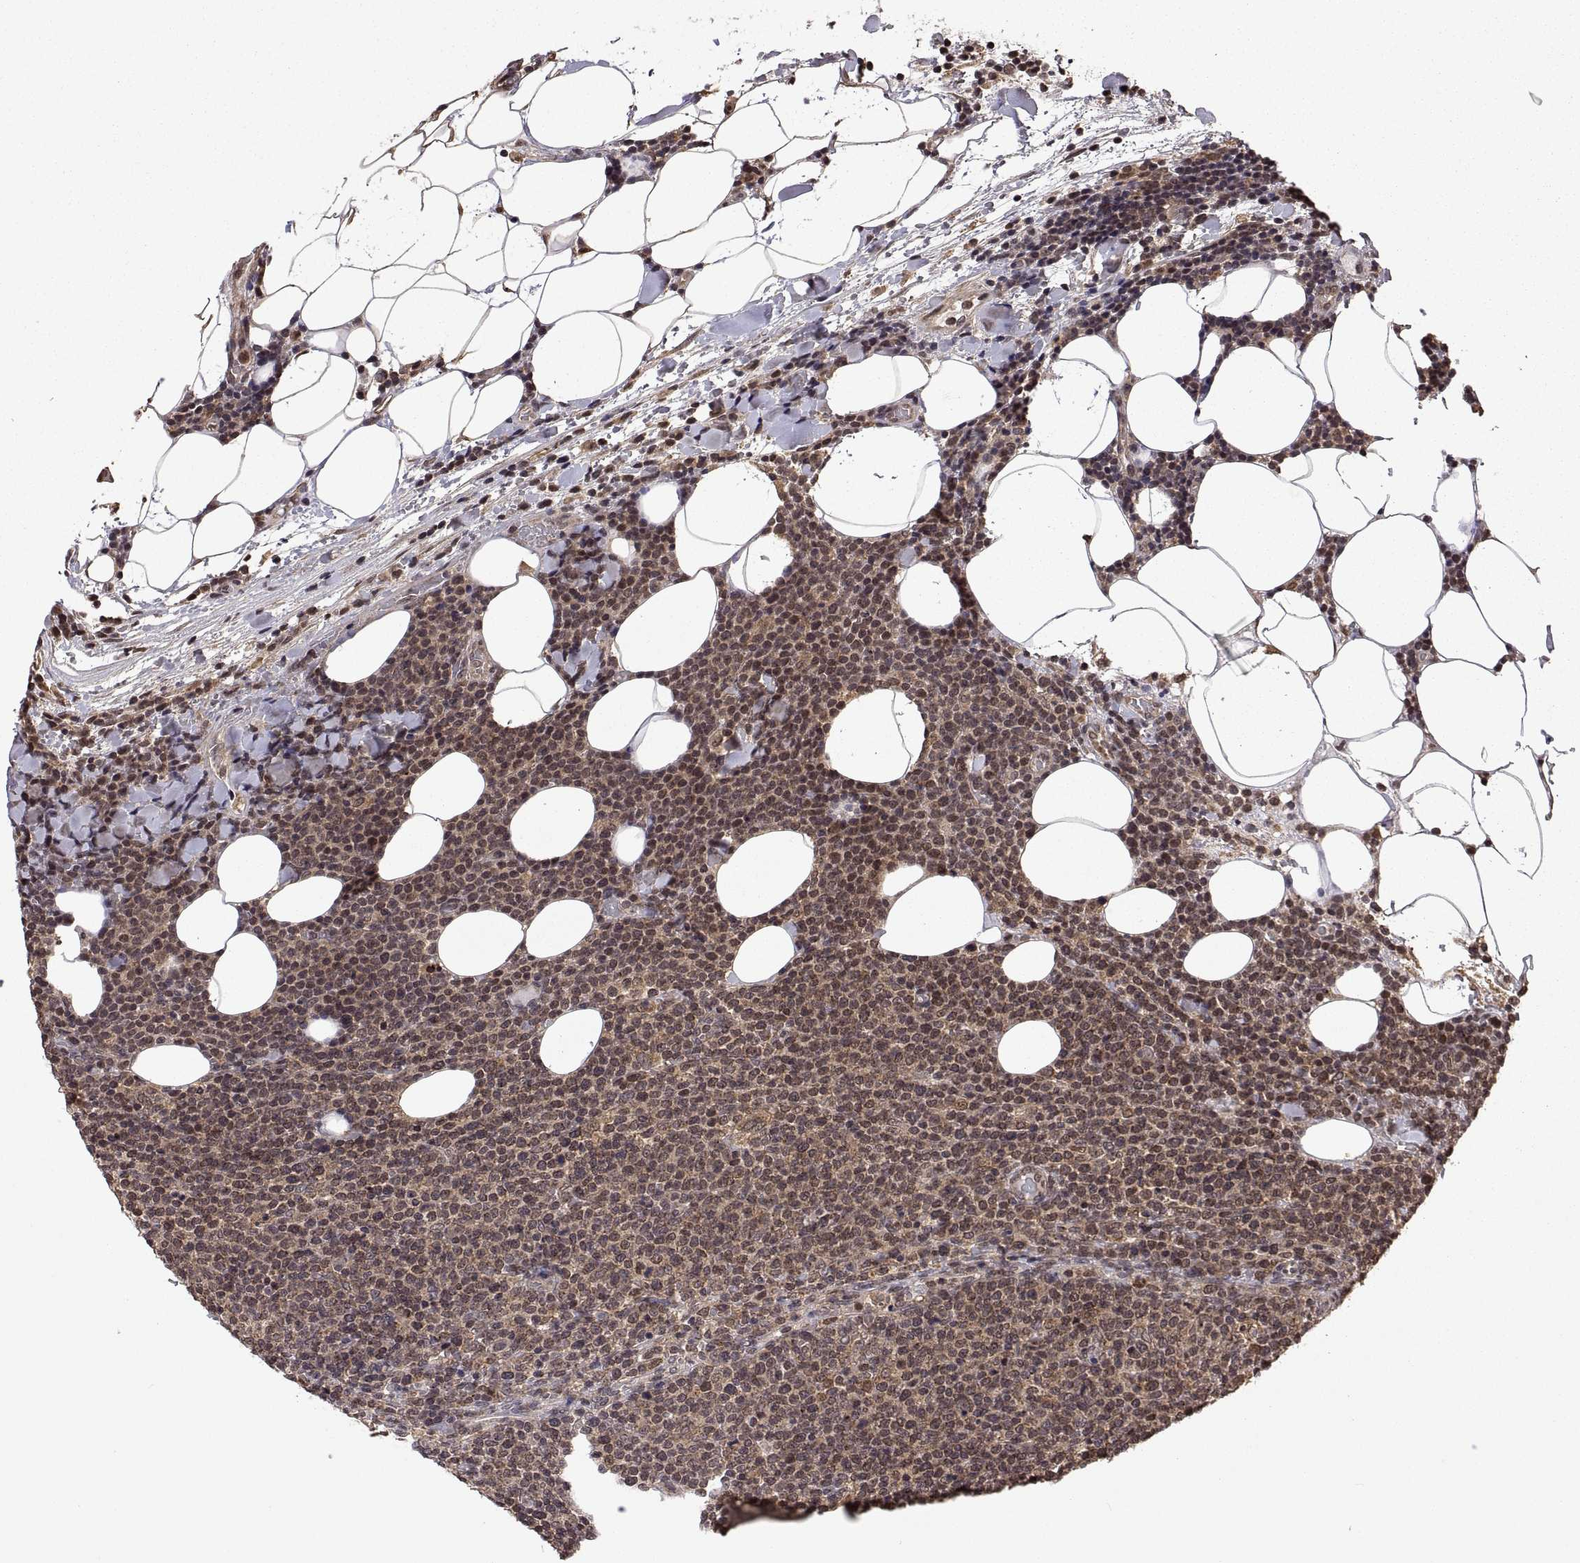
{"staining": {"intensity": "weak", "quantity": "25%-75%", "location": "cytoplasmic/membranous"}, "tissue": "lymphoma", "cell_type": "Tumor cells", "image_type": "cancer", "snomed": [{"axis": "morphology", "description": "Malignant lymphoma, non-Hodgkin's type, High grade"}, {"axis": "topography", "description": "Lymph node"}], "caption": "Lymphoma stained with immunohistochemistry displays weak cytoplasmic/membranous staining in approximately 25%-75% of tumor cells.", "gene": "ZNRF2", "patient": {"sex": "male", "age": 61}}